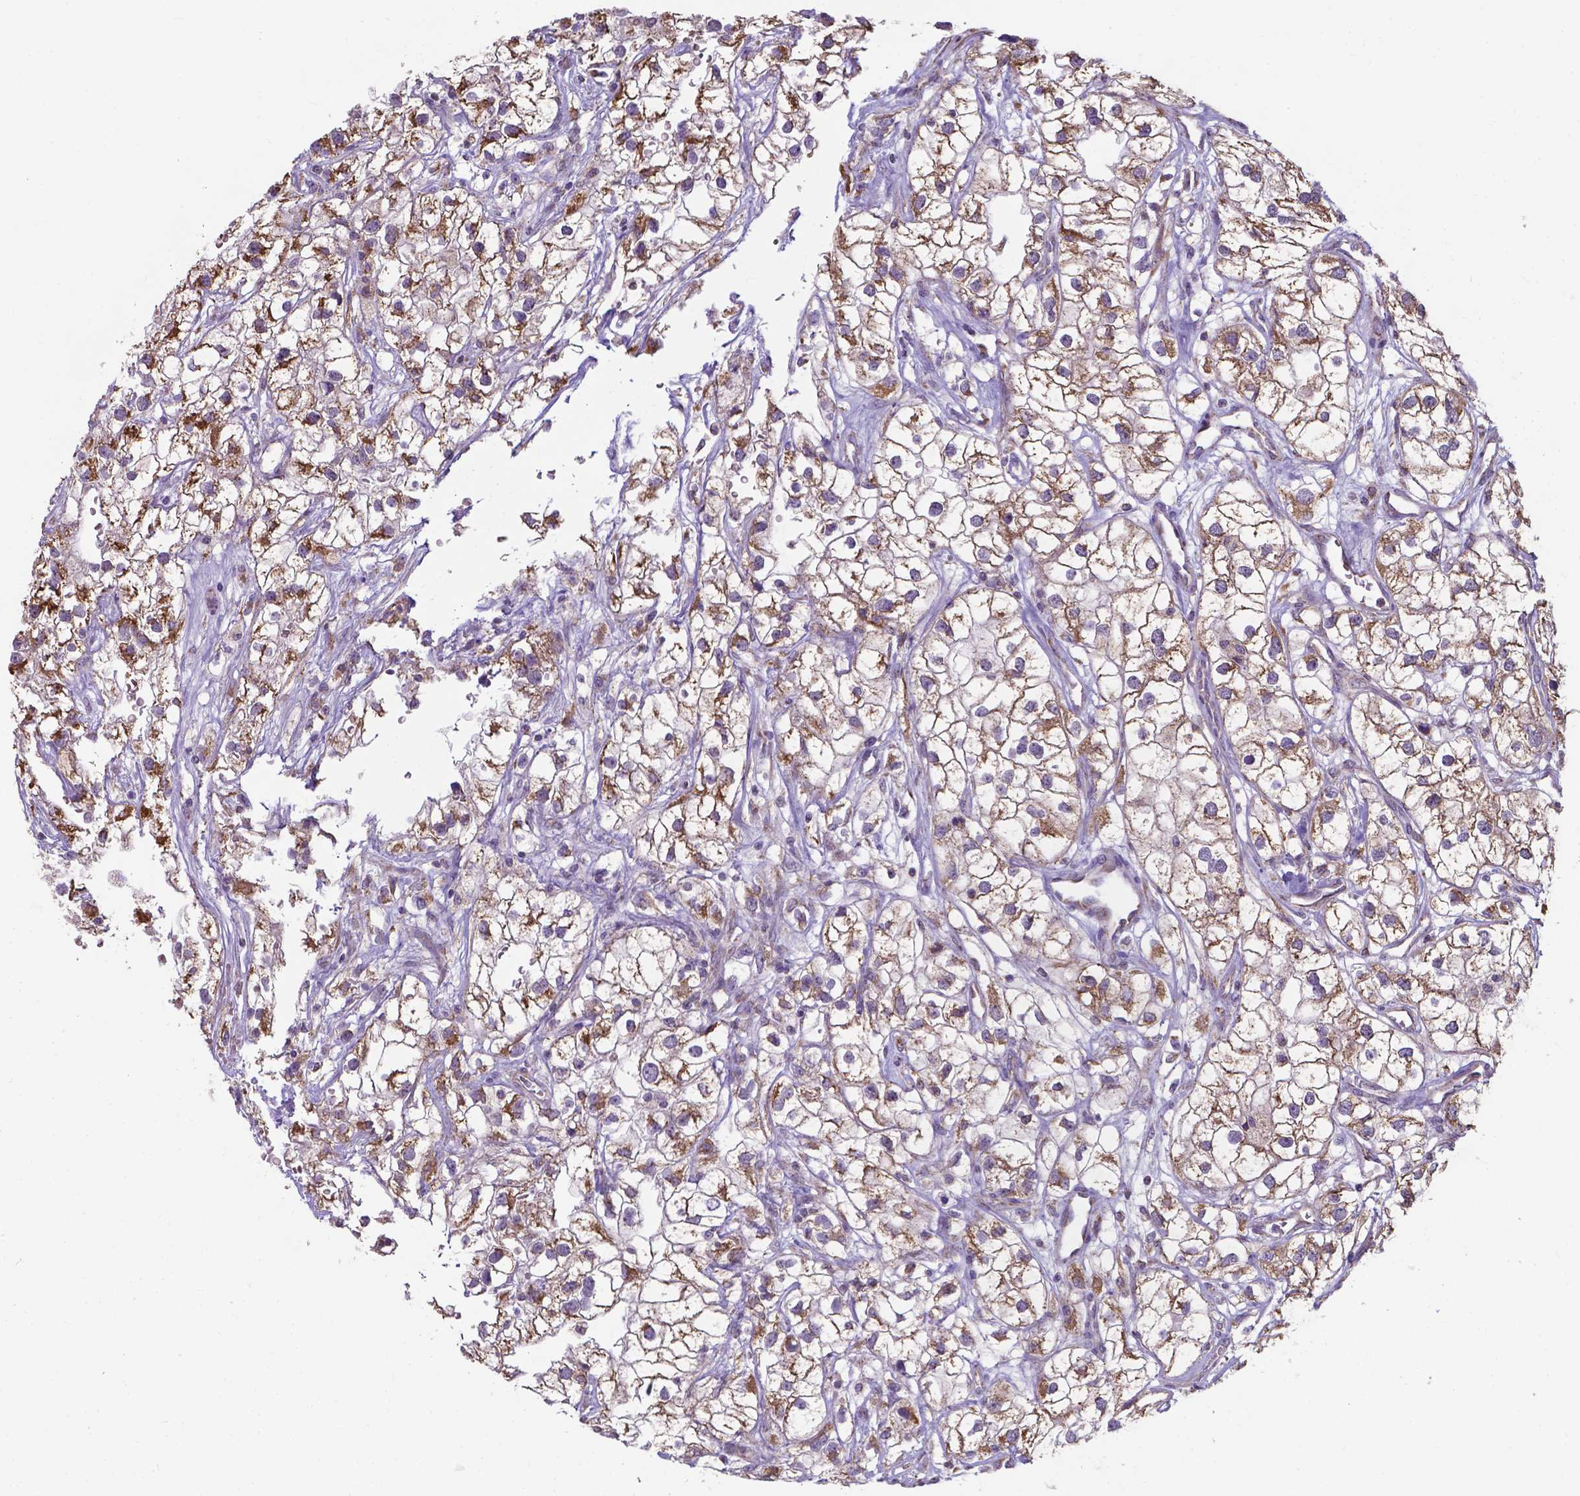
{"staining": {"intensity": "moderate", "quantity": "25%-75%", "location": "cytoplasmic/membranous"}, "tissue": "renal cancer", "cell_type": "Tumor cells", "image_type": "cancer", "snomed": [{"axis": "morphology", "description": "Adenocarcinoma, NOS"}, {"axis": "topography", "description": "Kidney"}], "caption": "High-magnification brightfield microscopy of renal cancer (adenocarcinoma) stained with DAB (brown) and counterstained with hematoxylin (blue). tumor cells exhibit moderate cytoplasmic/membranous staining is appreciated in about25%-75% of cells.", "gene": "FAM114A1", "patient": {"sex": "male", "age": 59}}